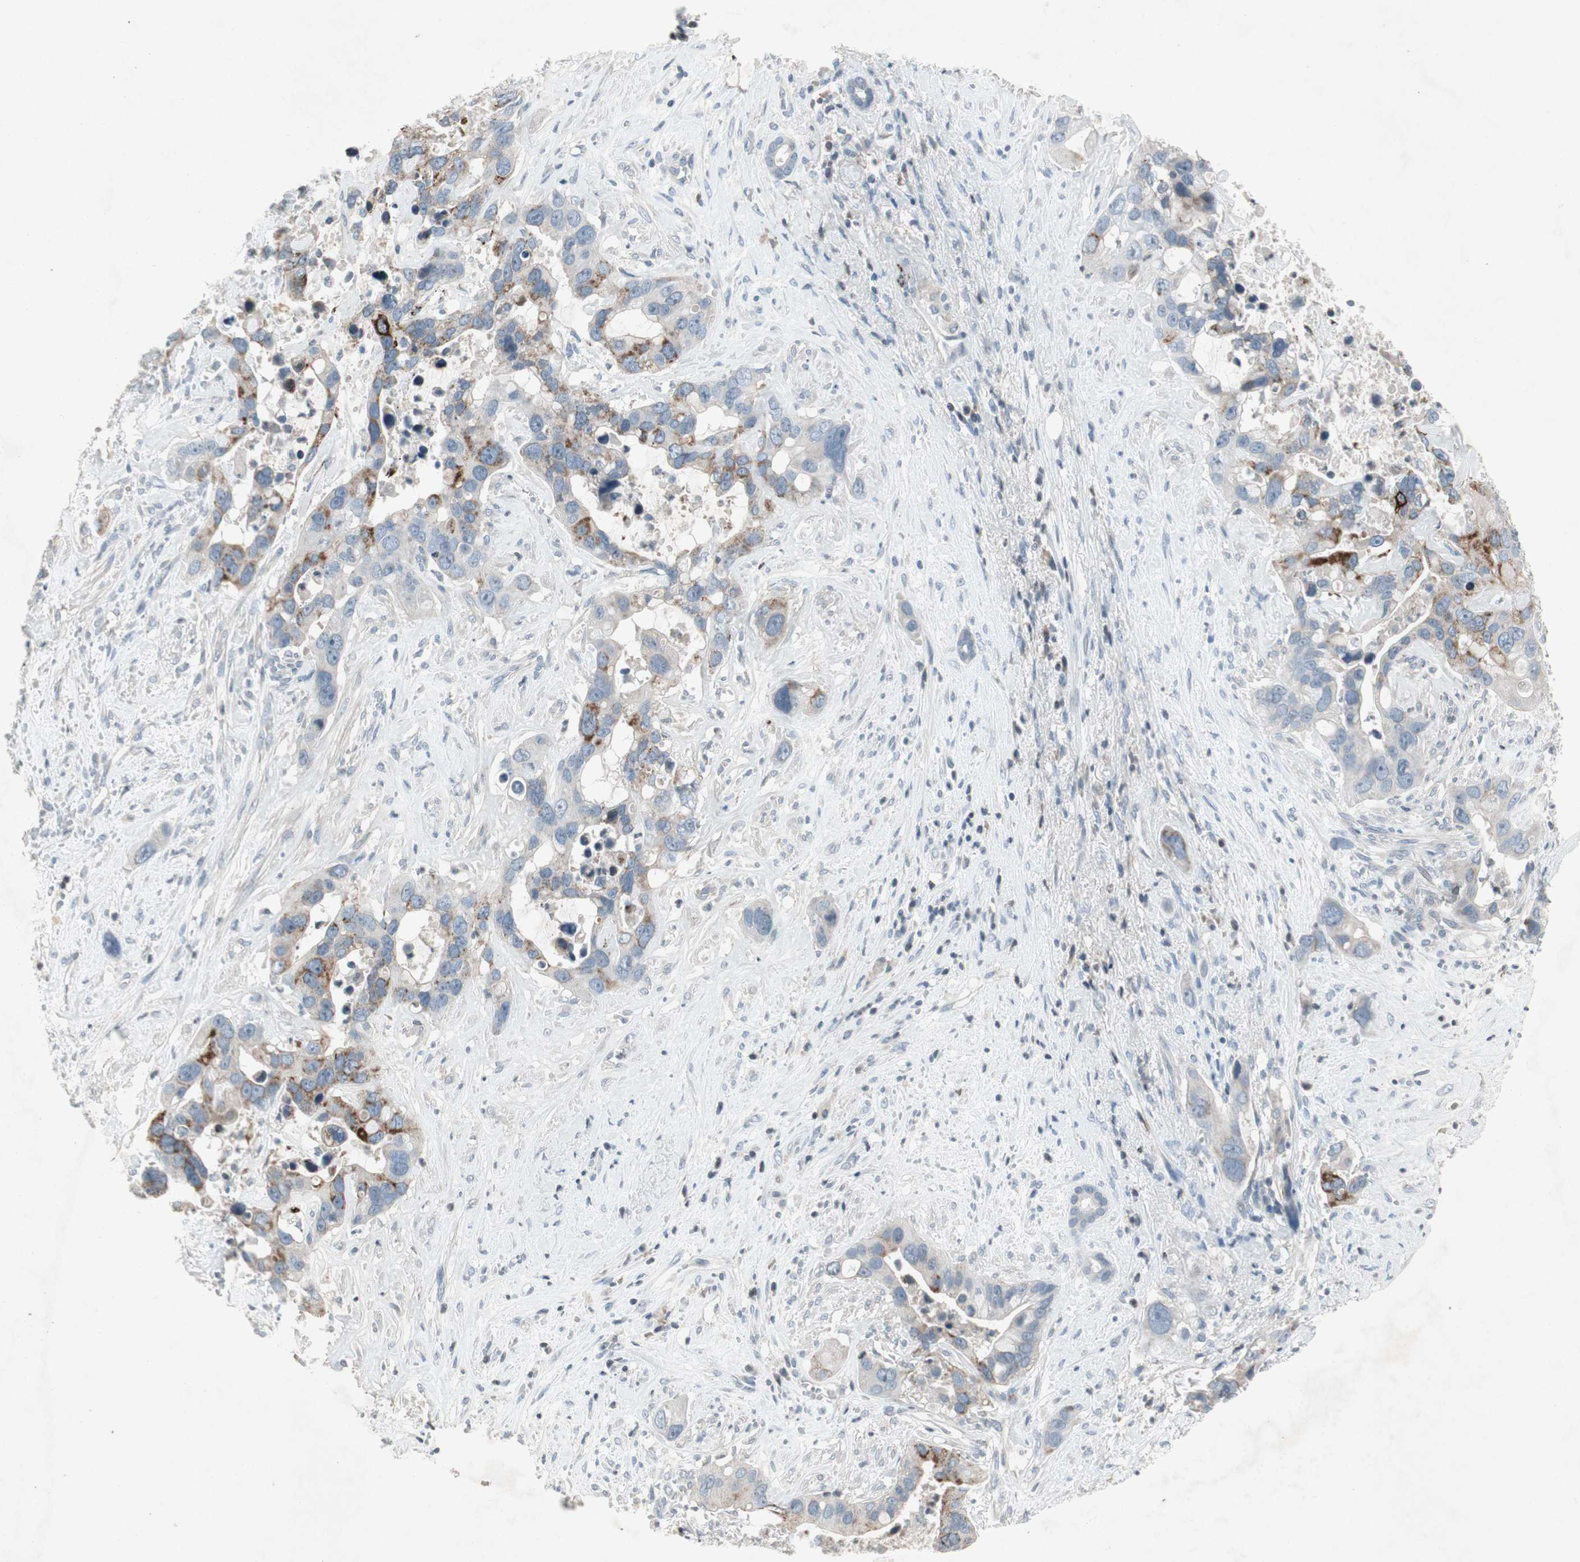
{"staining": {"intensity": "moderate", "quantity": "25%-75%", "location": "cytoplasmic/membranous"}, "tissue": "liver cancer", "cell_type": "Tumor cells", "image_type": "cancer", "snomed": [{"axis": "morphology", "description": "Cholangiocarcinoma"}, {"axis": "topography", "description": "Liver"}], "caption": "Liver cancer (cholangiocarcinoma) was stained to show a protein in brown. There is medium levels of moderate cytoplasmic/membranous staining in approximately 25%-75% of tumor cells.", "gene": "ARG2", "patient": {"sex": "female", "age": 65}}